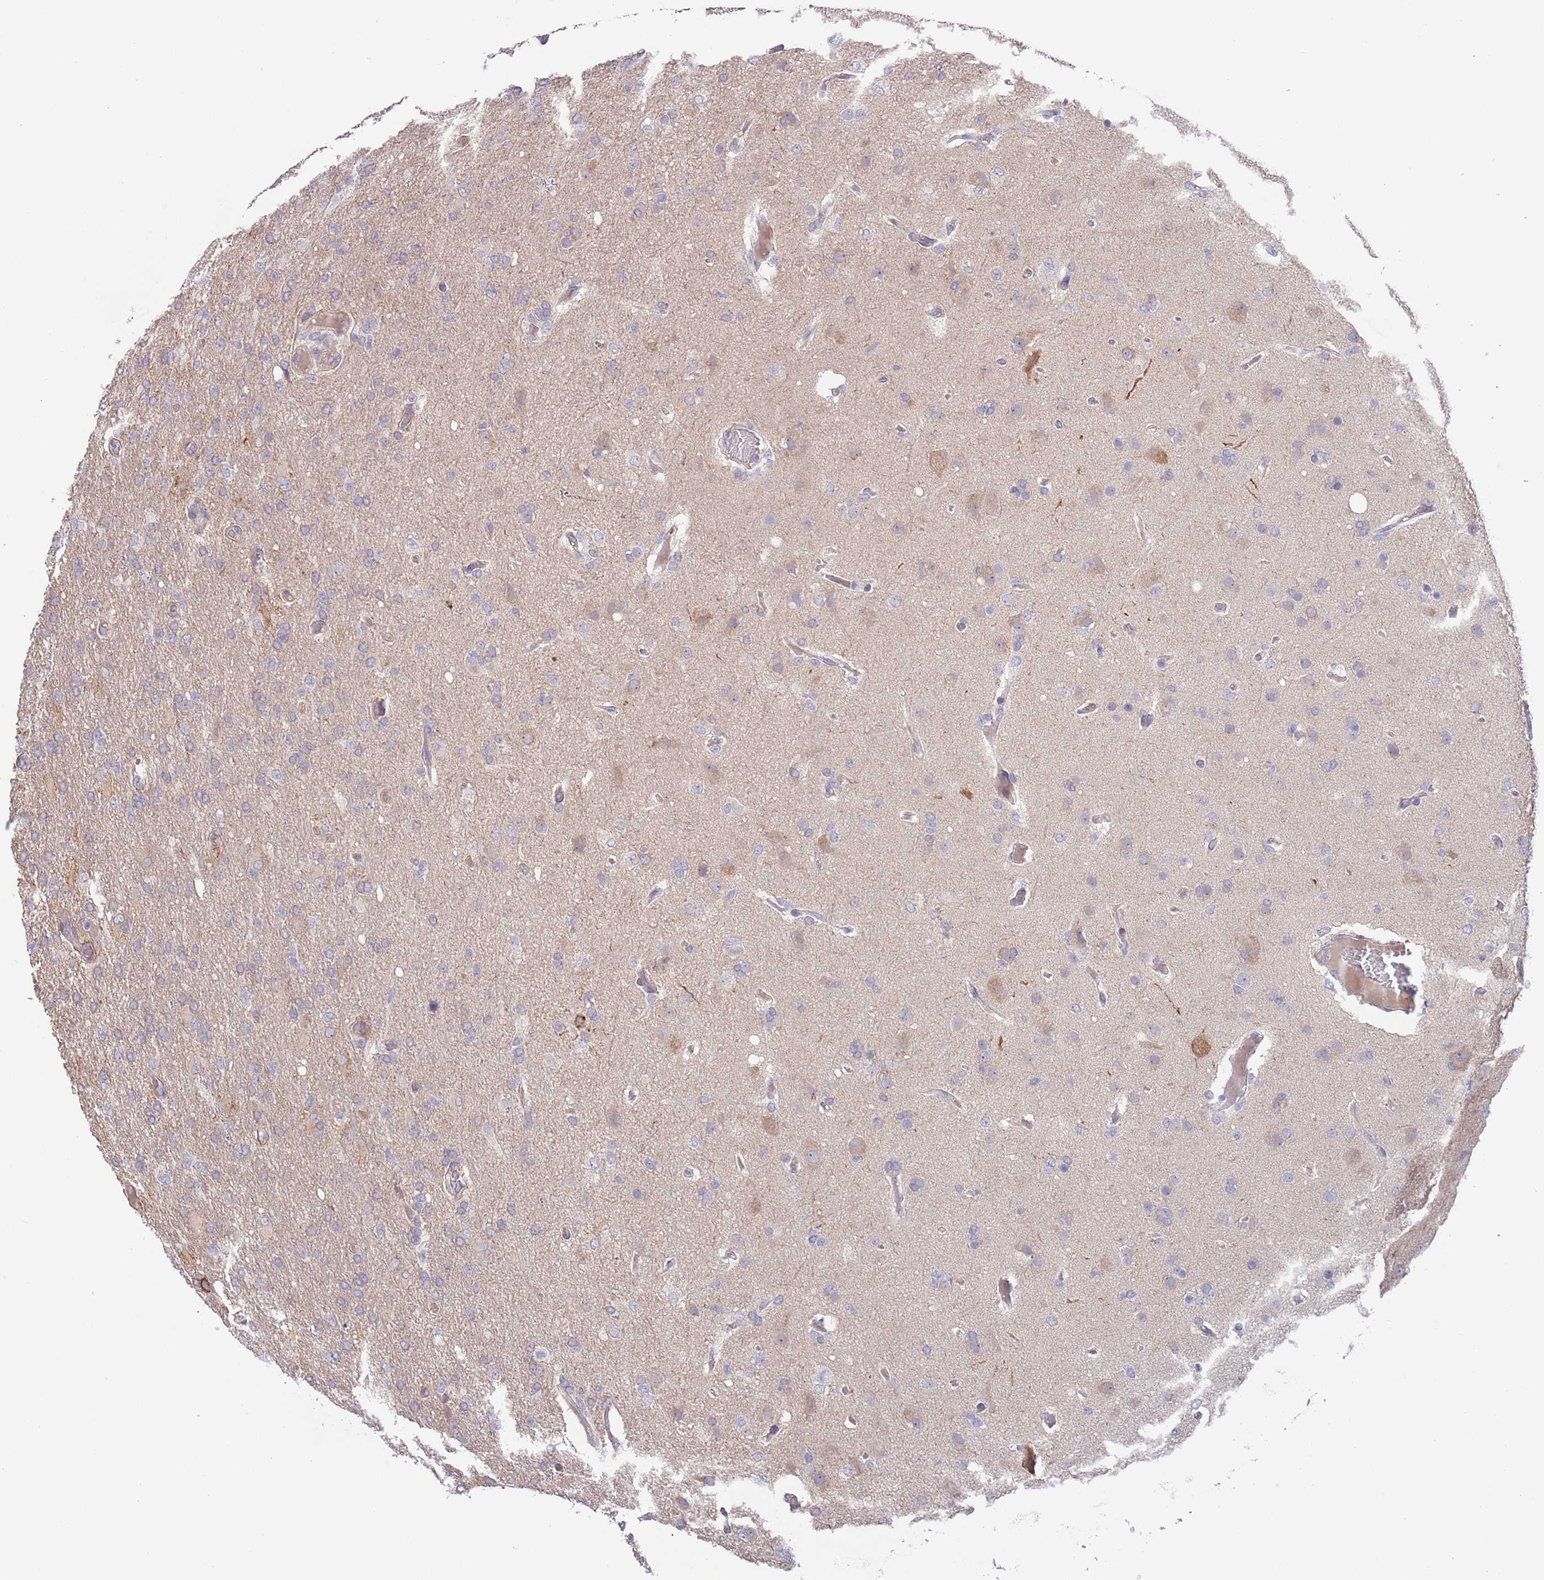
{"staining": {"intensity": "negative", "quantity": "none", "location": "none"}, "tissue": "glioma", "cell_type": "Tumor cells", "image_type": "cancer", "snomed": [{"axis": "morphology", "description": "Glioma, malignant, High grade"}, {"axis": "topography", "description": "Brain"}], "caption": "This is an immunohistochemistry micrograph of malignant high-grade glioma. There is no positivity in tumor cells.", "gene": "RNF169", "patient": {"sex": "female", "age": 74}}